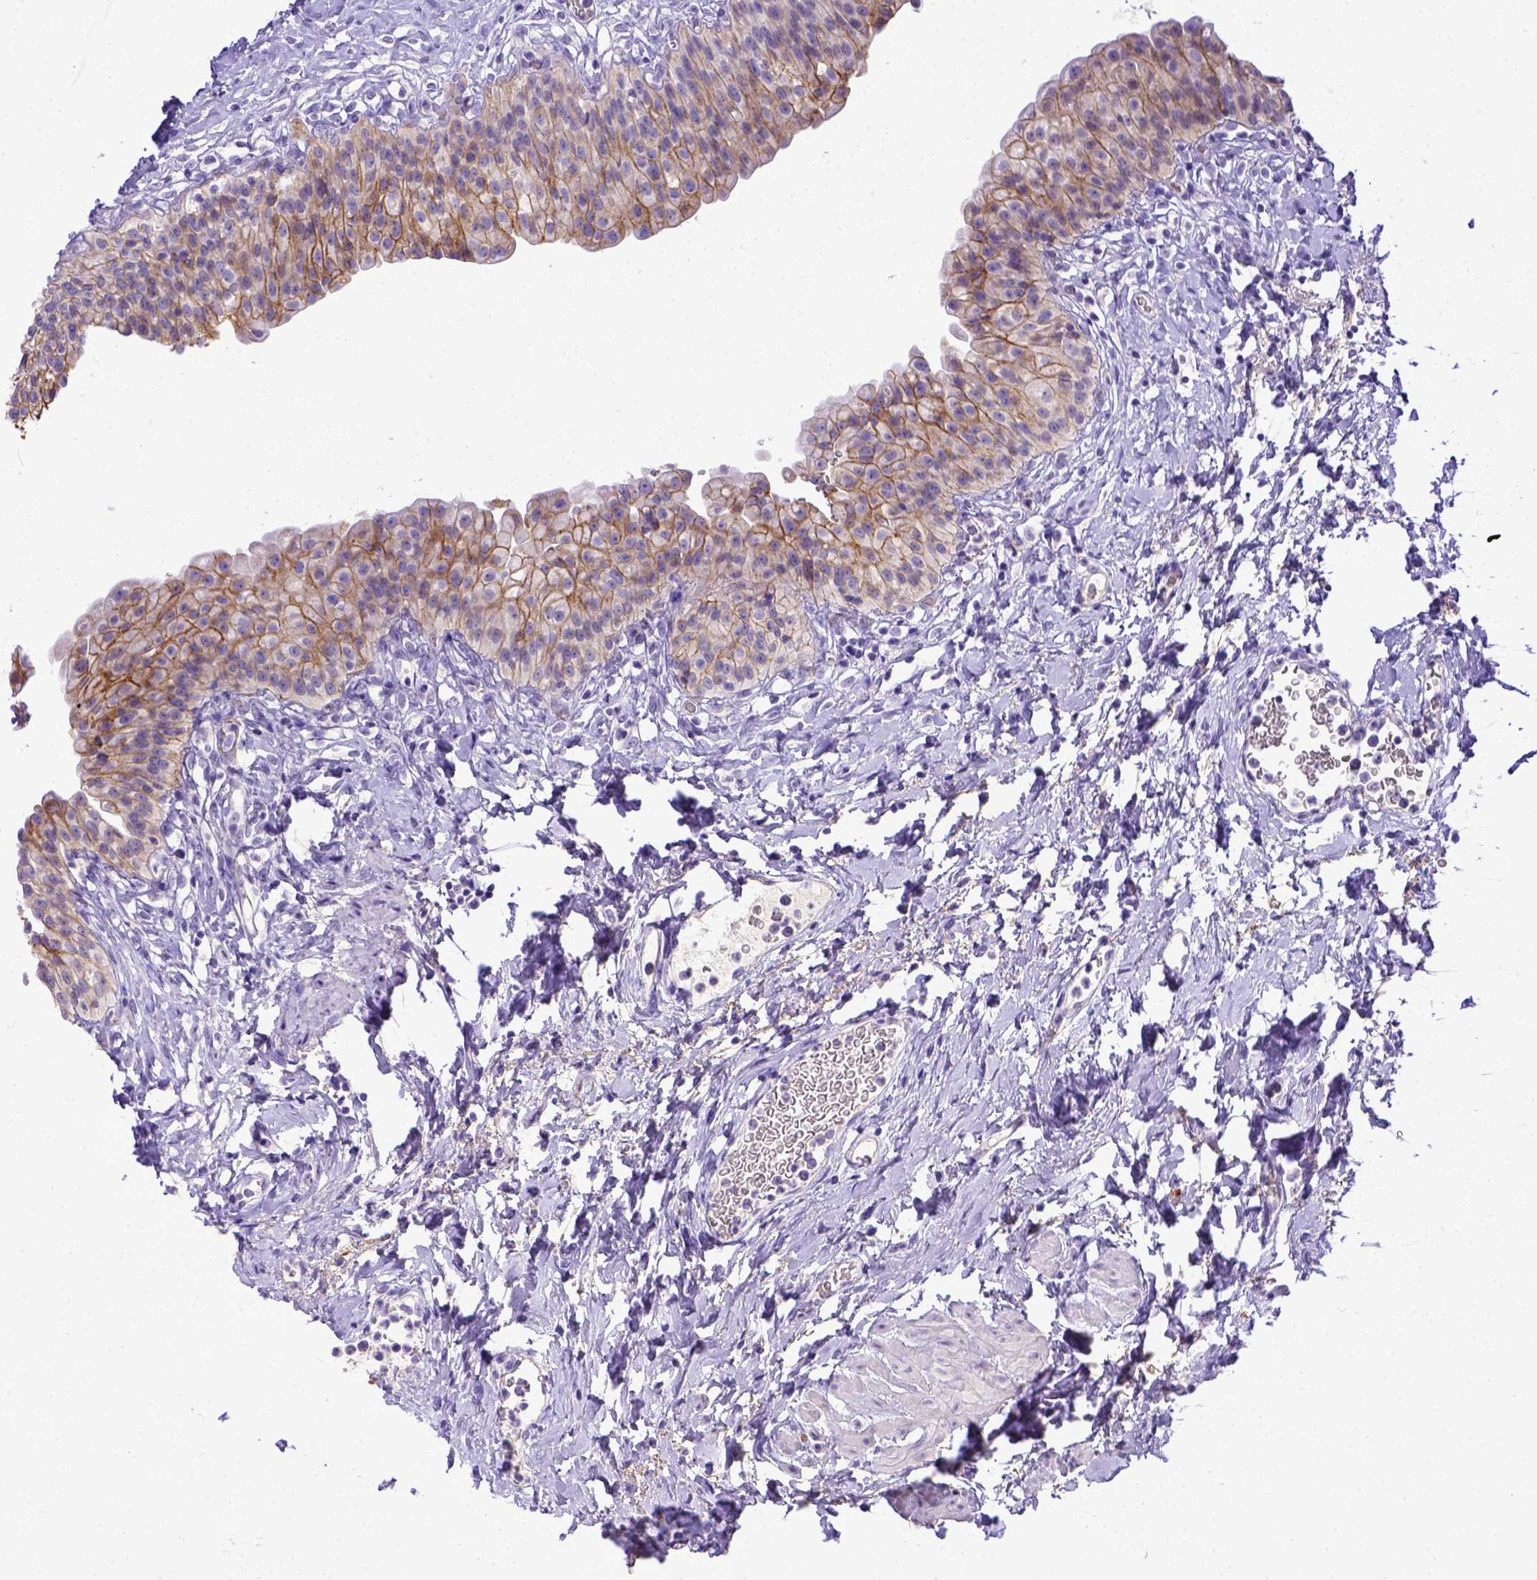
{"staining": {"intensity": "moderate", "quantity": ">75%", "location": "cytoplasmic/membranous"}, "tissue": "urinary bladder", "cell_type": "Urothelial cells", "image_type": "normal", "snomed": [{"axis": "morphology", "description": "Normal tissue, NOS"}, {"axis": "topography", "description": "Urinary bladder"}], "caption": "Immunohistochemistry (IHC) (DAB (3,3'-diaminobenzidine)) staining of unremarkable urinary bladder exhibits moderate cytoplasmic/membranous protein positivity in approximately >75% of urothelial cells.", "gene": "BTN1A1", "patient": {"sex": "male", "age": 76}}